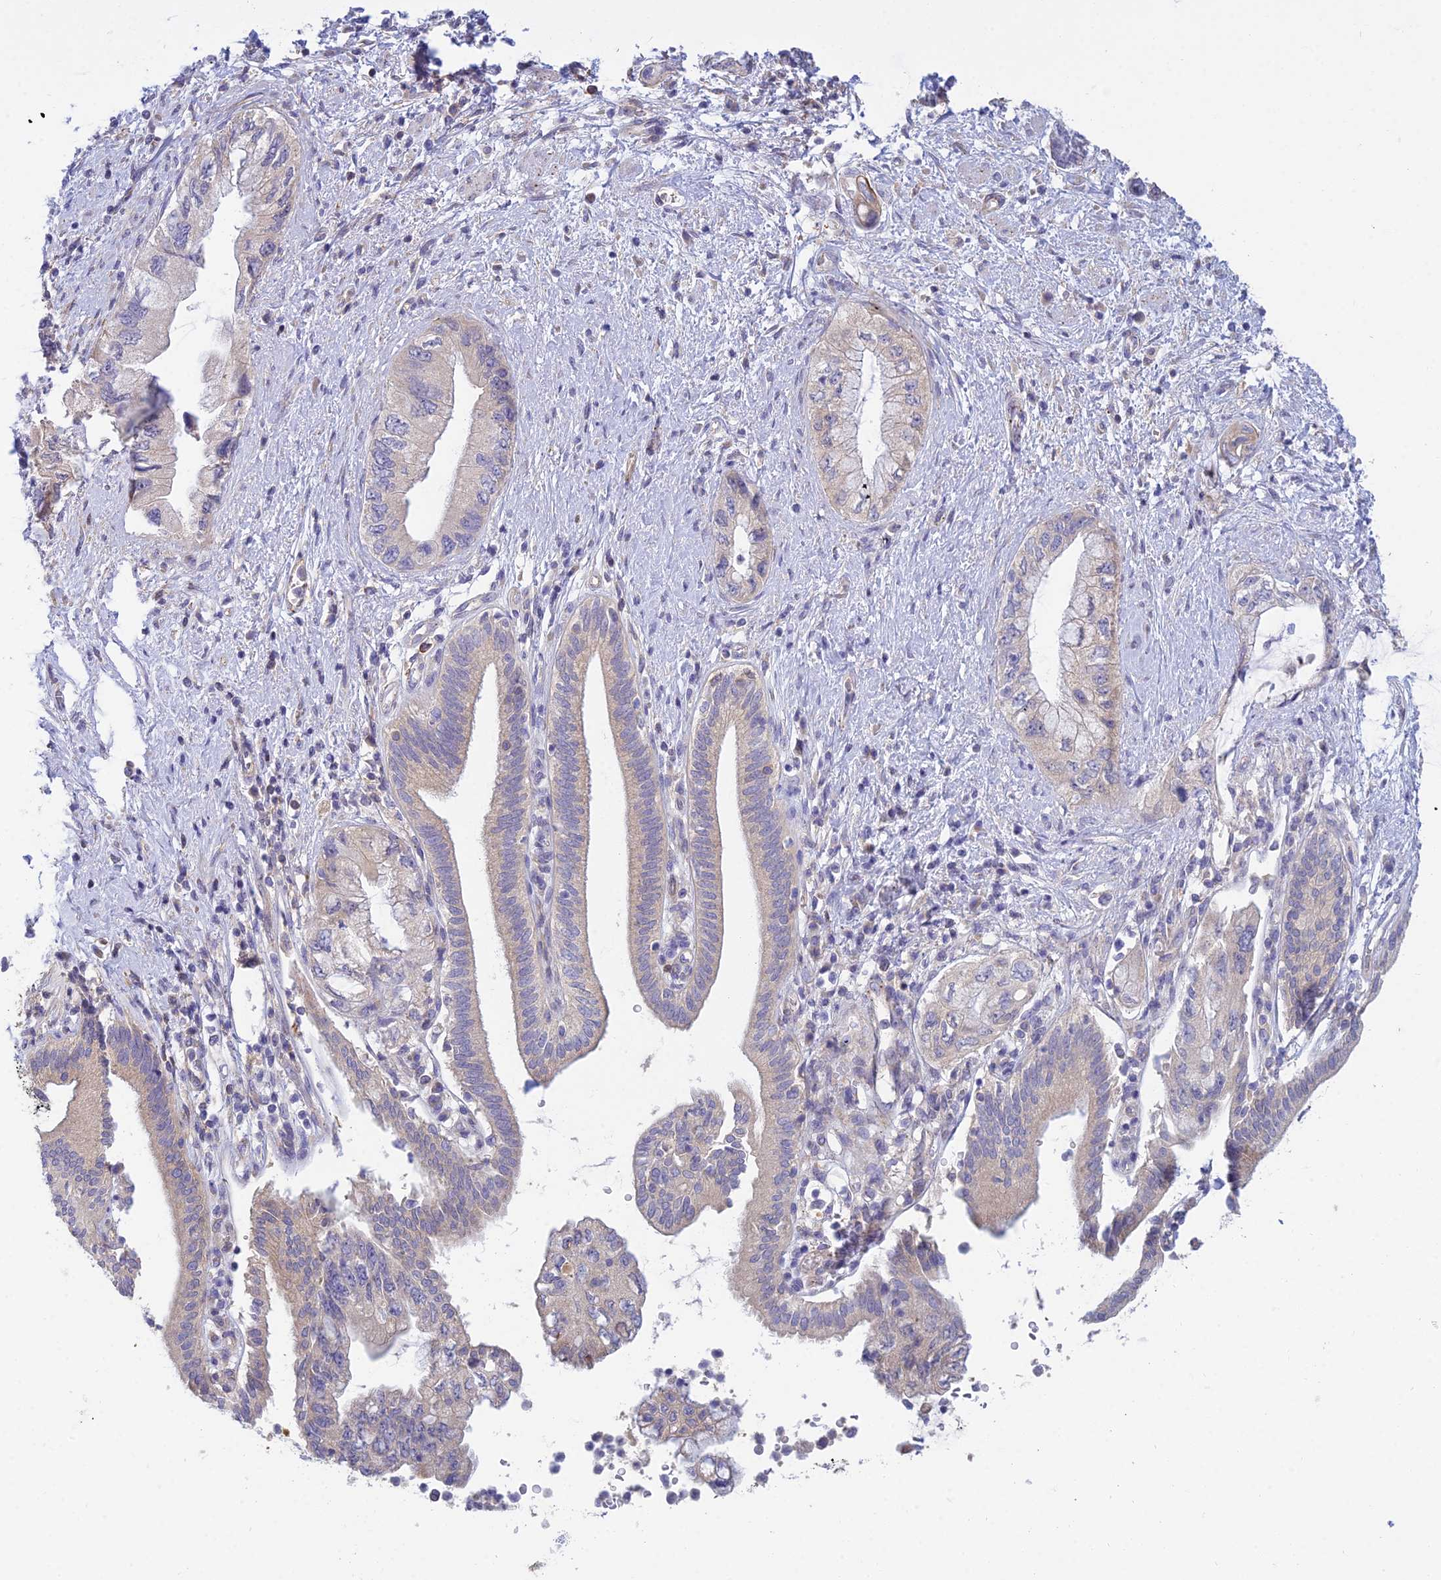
{"staining": {"intensity": "negative", "quantity": "none", "location": "none"}, "tissue": "pancreatic cancer", "cell_type": "Tumor cells", "image_type": "cancer", "snomed": [{"axis": "morphology", "description": "Adenocarcinoma, NOS"}, {"axis": "topography", "description": "Pancreas"}], "caption": "Immunohistochemistry image of pancreatic cancer (adenocarcinoma) stained for a protein (brown), which shows no expression in tumor cells. (DAB (3,3'-diaminobenzidine) immunohistochemistry, high magnification).", "gene": "DUS2", "patient": {"sex": "female", "age": 73}}